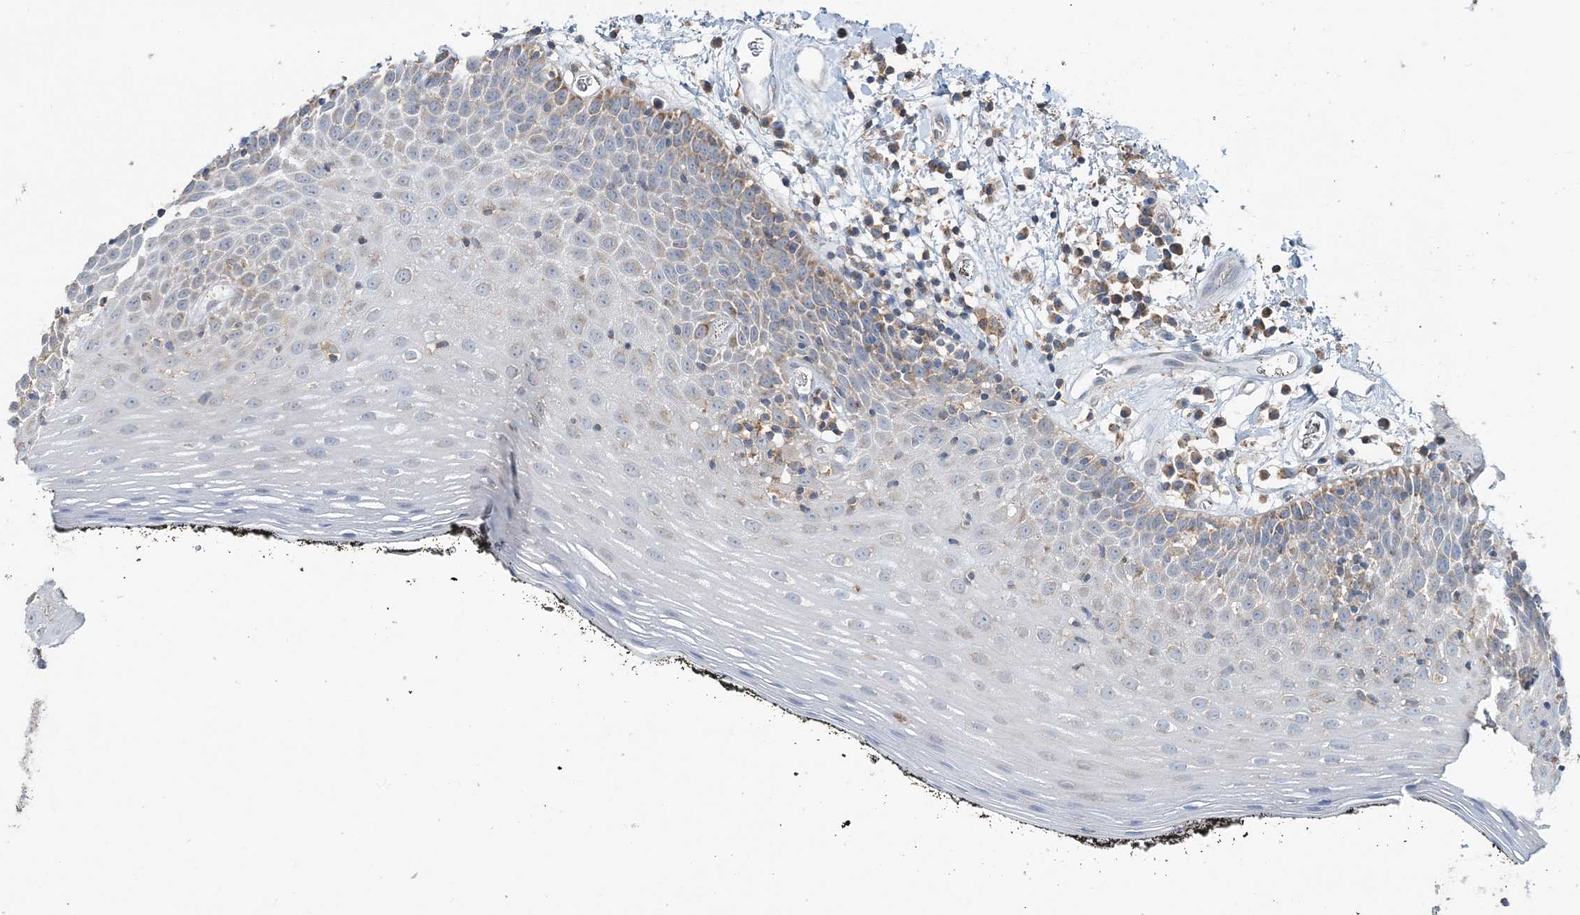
{"staining": {"intensity": "weak", "quantity": "<25%", "location": "cytoplasmic/membranous"}, "tissue": "oral mucosa", "cell_type": "Squamous epithelial cells", "image_type": "normal", "snomed": [{"axis": "morphology", "description": "Normal tissue, NOS"}, {"axis": "topography", "description": "Oral tissue"}], "caption": "High power microscopy image of an IHC histopathology image of benign oral mucosa, revealing no significant expression in squamous epithelial cells.", "gene": "TMLHE", "patient": {"sex": "male", "age": 74}}